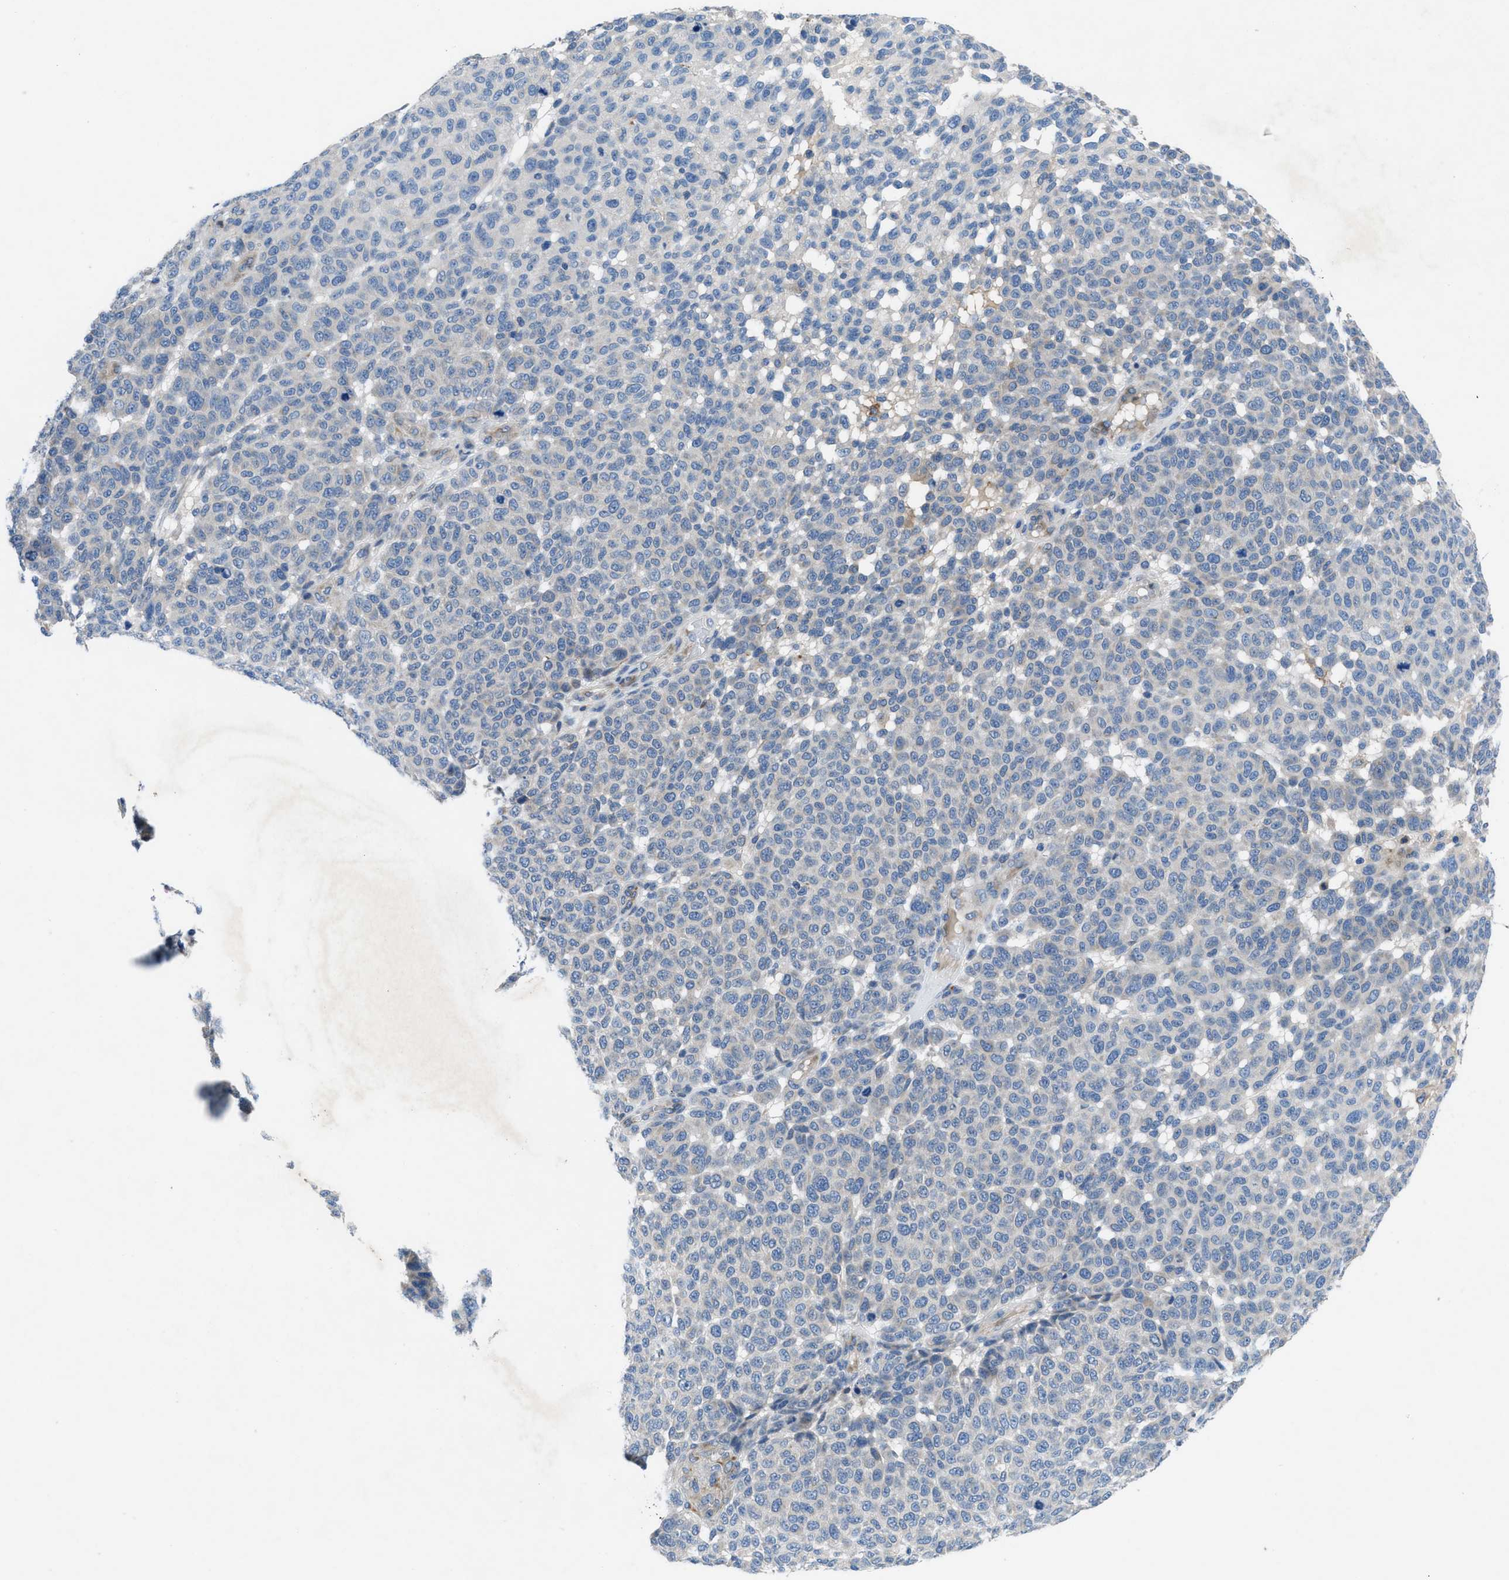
{"staining": {"intensity": "negative", "quantity": "none", "location": "none"}, "tissue": "melanoma", "cell_type": "Tumor cells", "image_type": "cancer", "snomed": [{"axis": "morphology", "description": "Malignant melanoma, NOS"}, {"axis": "topography", "description": "Skin"}], "caption": "High magnification brightfield microscopy of melanoma stained with DAB (3,3'-diaminobenzidine) (brown) and counterstained with hematoxylin (blue): tumor cells show no significant expression.", "gene": "PGR", "patient": {"sex": "male", "age": 59}}